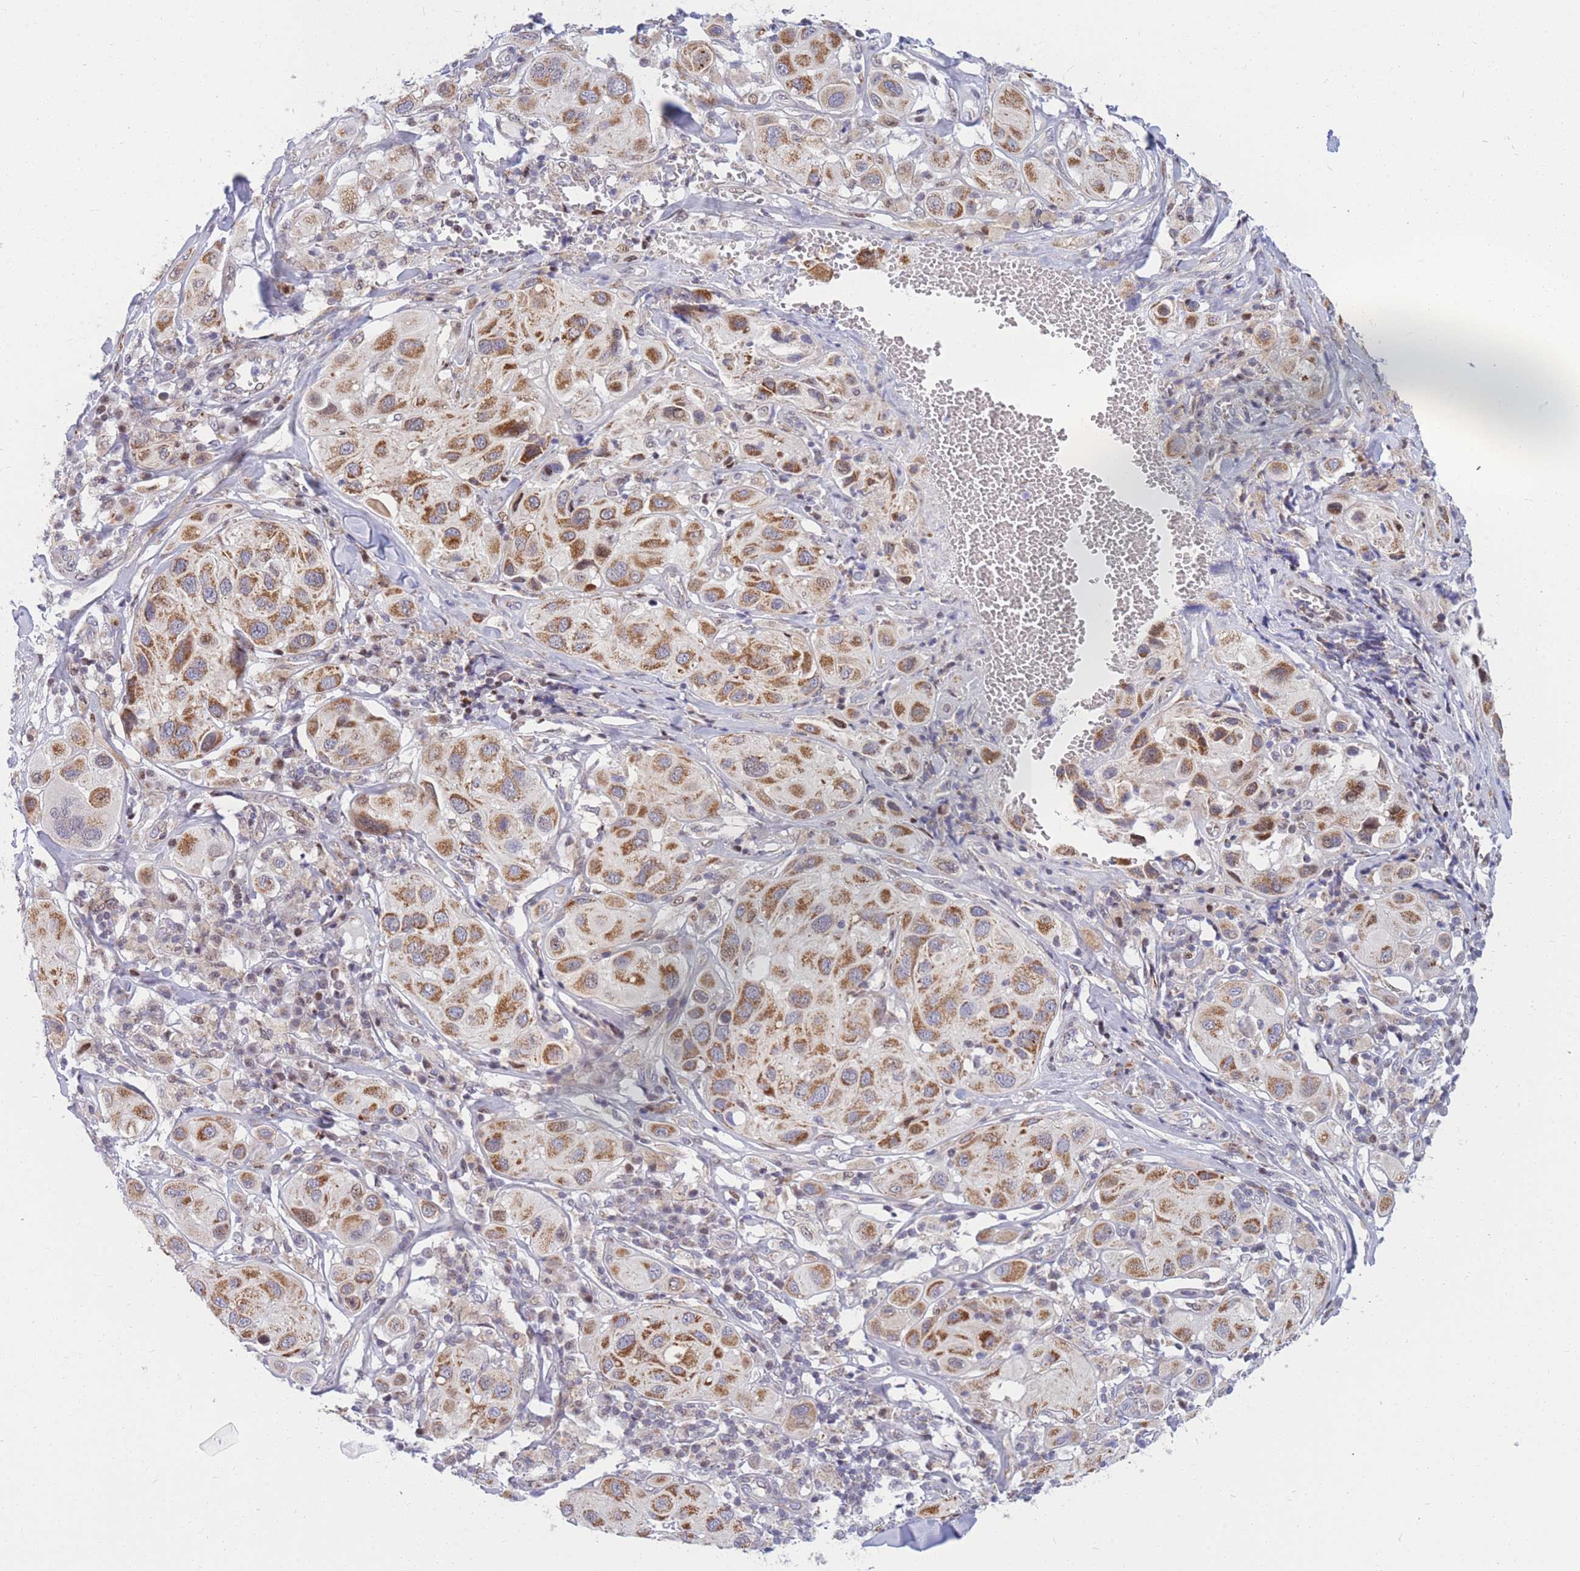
{"staining": {"intensity": "moderate", "quantity": ">75%", "location": "cytoplasmic/membranous"}, "tissue": "melanoma", "cell_type": "Tumor cells", "image_type": "cancer", "snomed": [{"axis": "morphology", "description": "Malignant melanoma, Metastatic site"}, {"axis": "topography", "description": "Skin"}], "caption": "Protein expression analysis of melanoma shows moderate cytoplasmic/membranous expression in about >75% of tumor cells.", "gene": "MOB4", "patient": {"sex": "male", "age": 41}}